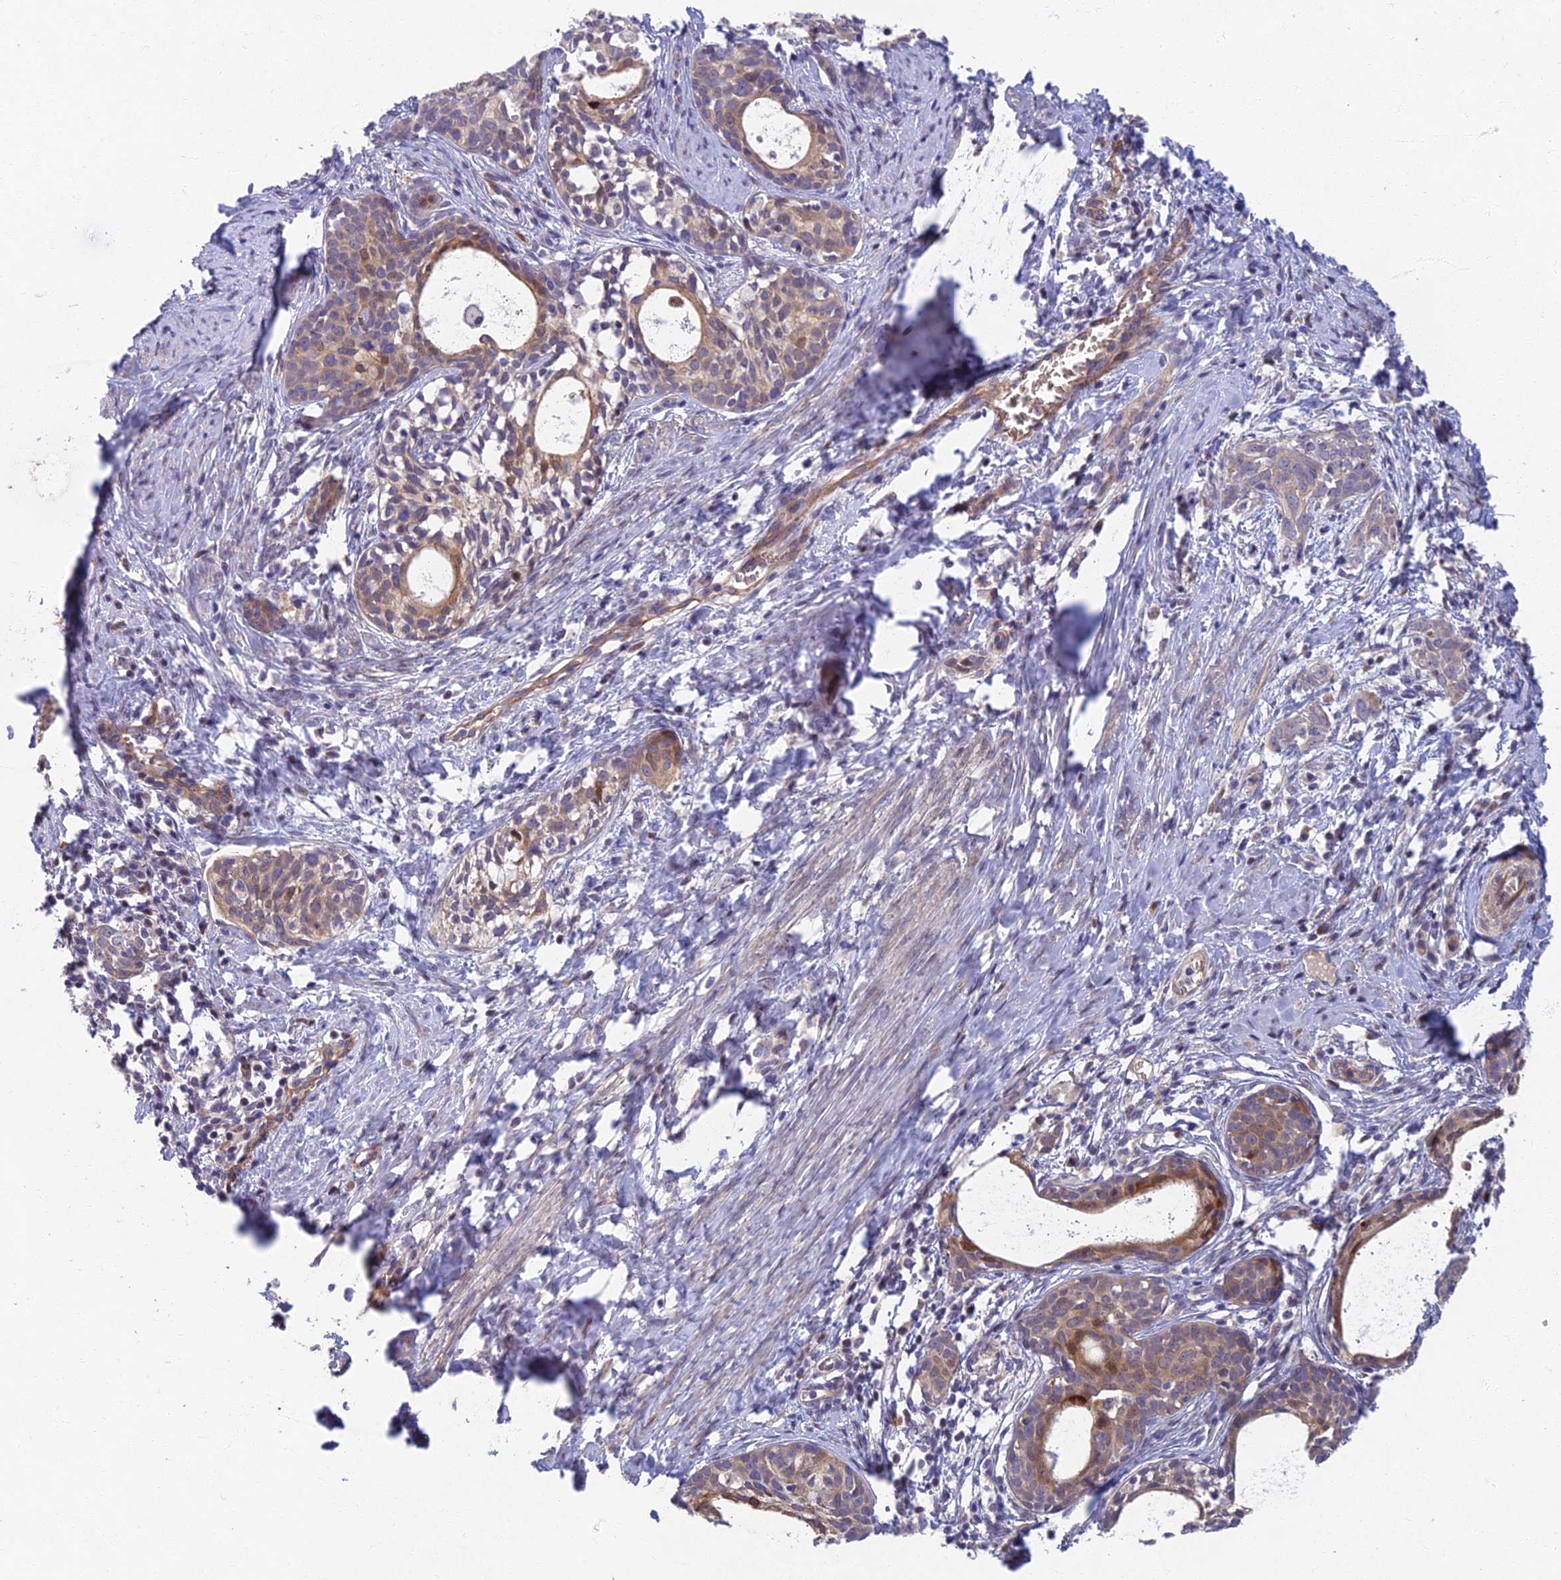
{"staining": {"intensity": "weak", "quantity": "25%-75%", "location": "cytoplasmic/membranous"}, "tissue": "cervical cancer", "cell_type": "Tumor cells", "image_type": "cancer", "snomed": [{"axis": "morphology", "description": "Squamous cell carcinoma, NOS"}, {"axis": "topography", "description": "Cervix"}], "caption": "The histopathology image displays staining of cervical cancer, revealing weak cytoplasmic/membranous protein staining (brown color) within tumor cells.", "gene": "RHBDL2", "patient": {"sex": "female", "age": 52}}